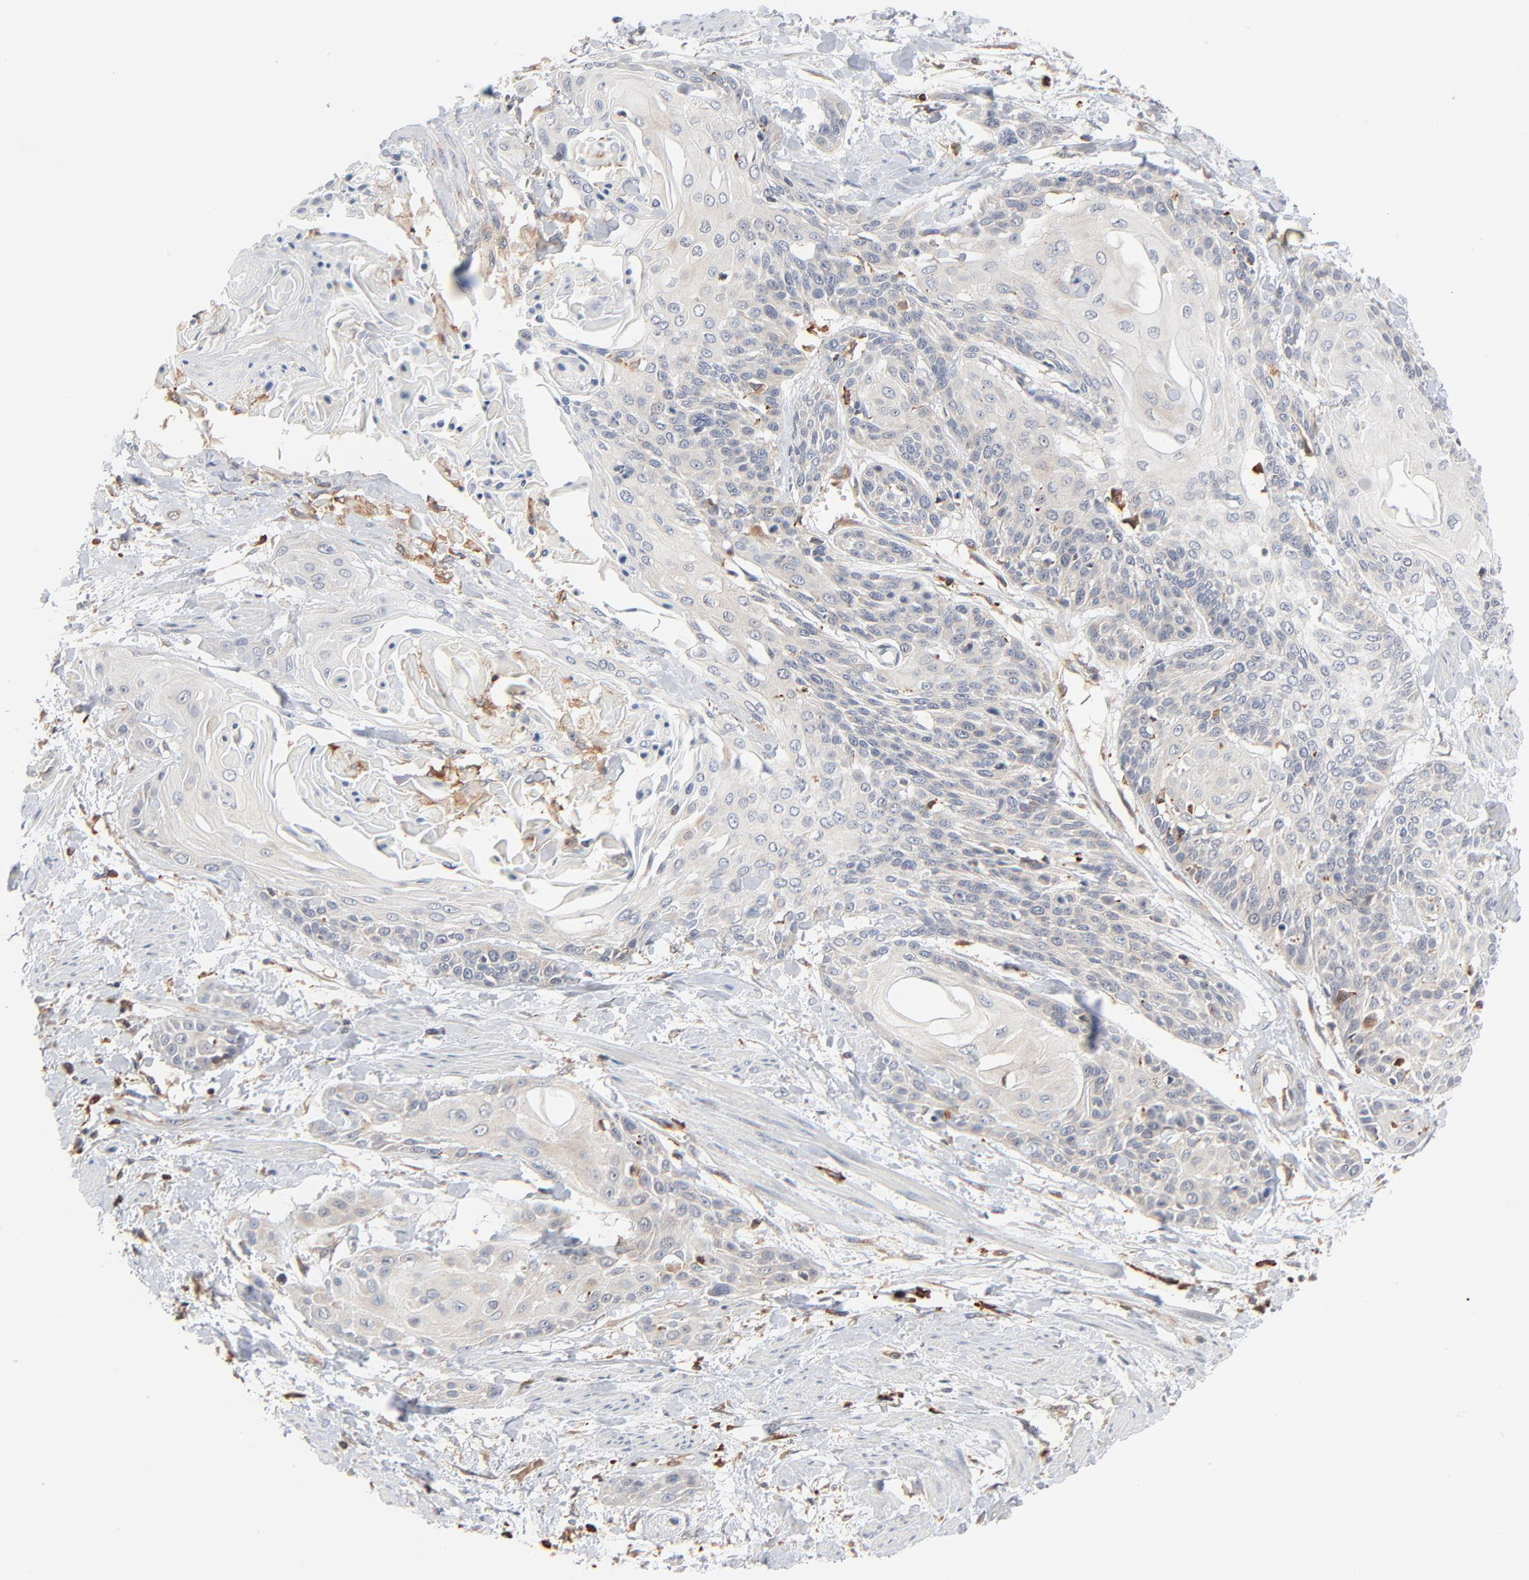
{"staining": {"intensity": "negative", "quantity": "none", "location": "none"}, "tissue": "cervical cancer", "cell_type": "Tumor cells", "image_type": "cancer", "snomed": [{"axis": "morphology", "description": "Squamous cell carcinoma, NOS"}, {"axis": "topography", "description": "Cervix"}], "caption": "Histopathology image shows no significant protein expression in tumor cells of cervical cancer.", "gene": "SH3KBP1", "patient": {"sex": "female", "age": 57}}